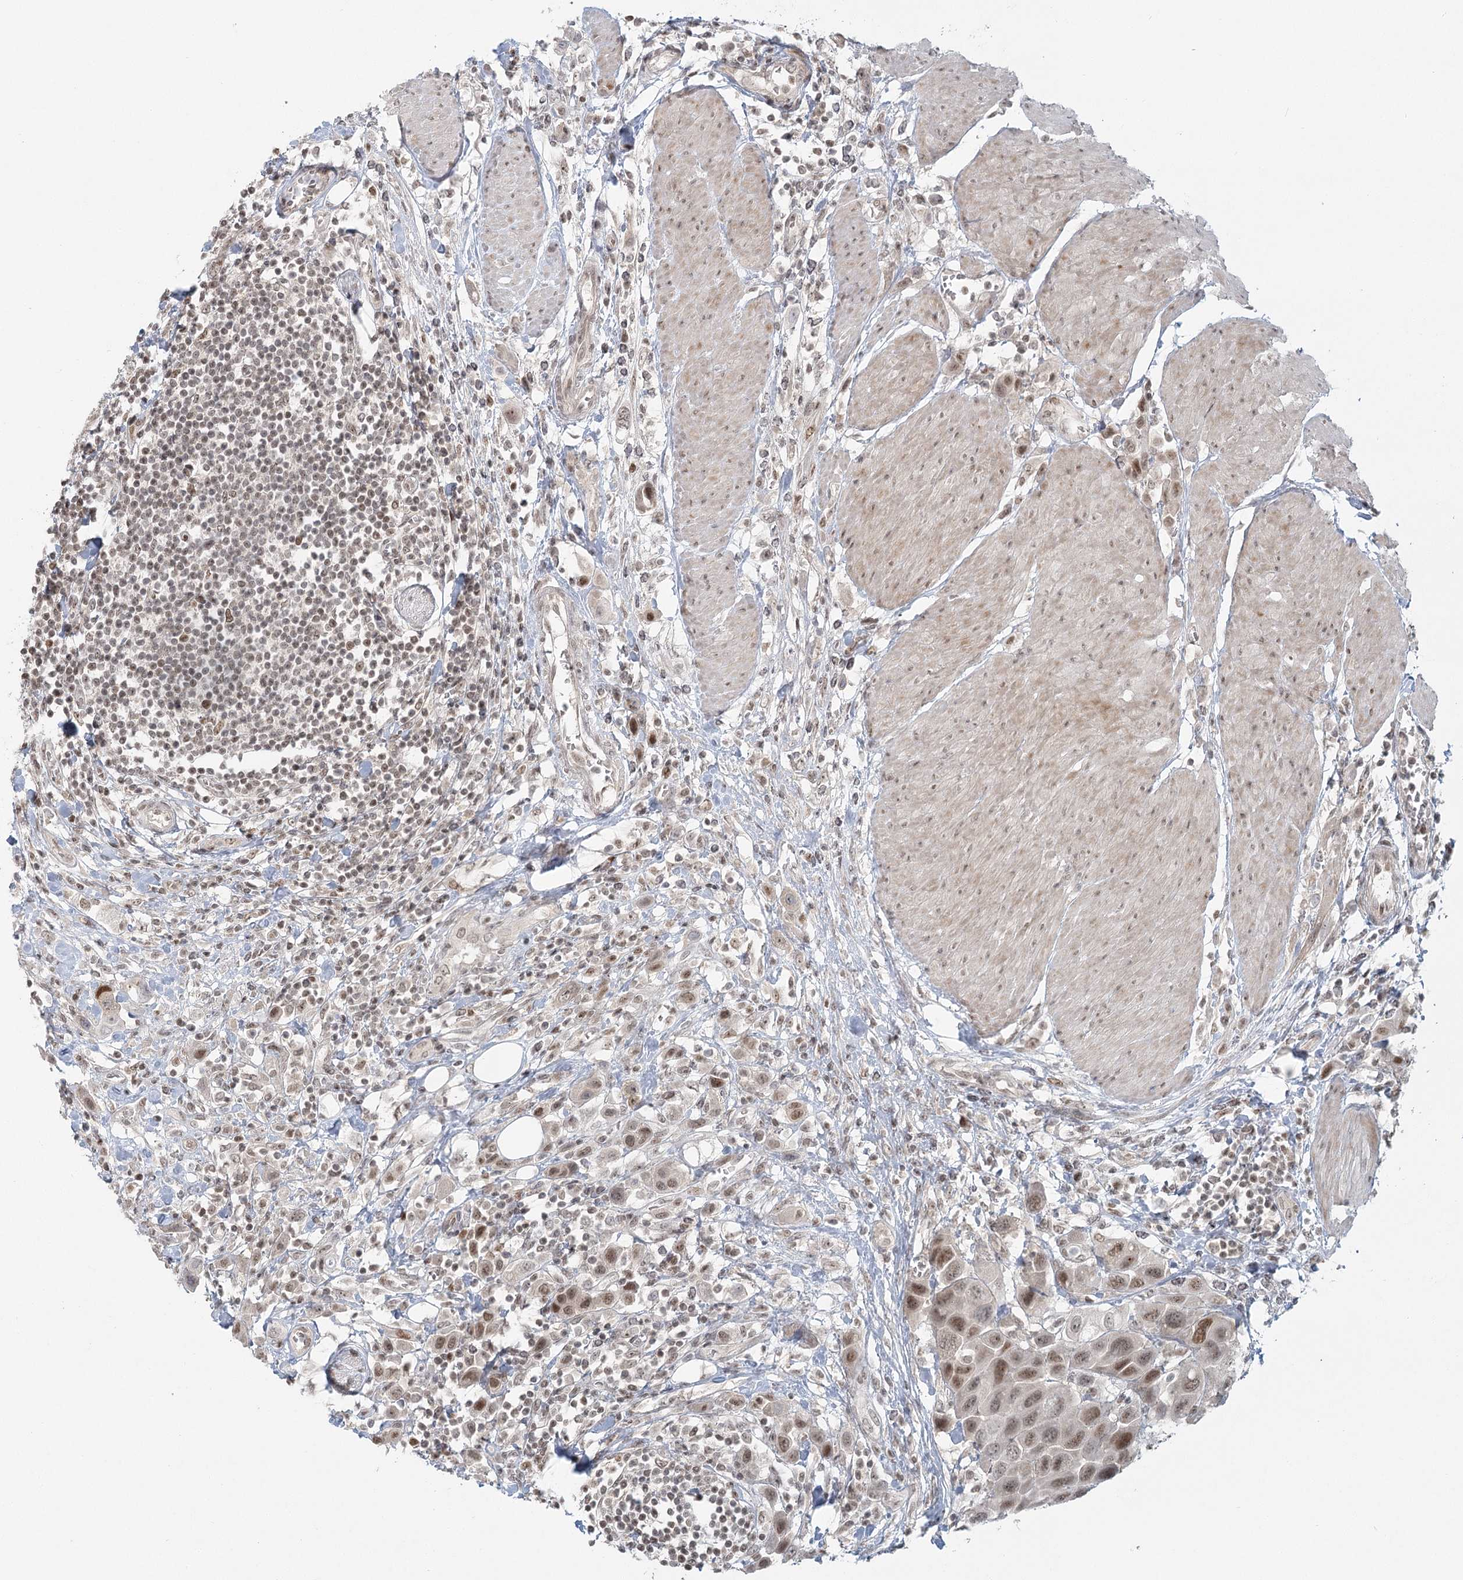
{"staining": {"intensity": "moderate", "quantity": ">75%", "location": "nuclear"}, "tissue": "urothelial cancer", "cell_type": "Tumor cells", "image_type": "cancer", "snomed": [{"axis": "morphology", "description": "Urothelial carcinoma, High grade"}, {"axis": "topography", "description": "Urinary bladder"}], "caption": "Moderate nuclear positivity for a protein is identified in about >75% of tumor cells of urothelial cancer using immunohistochemistry.", "gene": "R3HCC1L", "patient": {"sex": "male", "age": 50}}